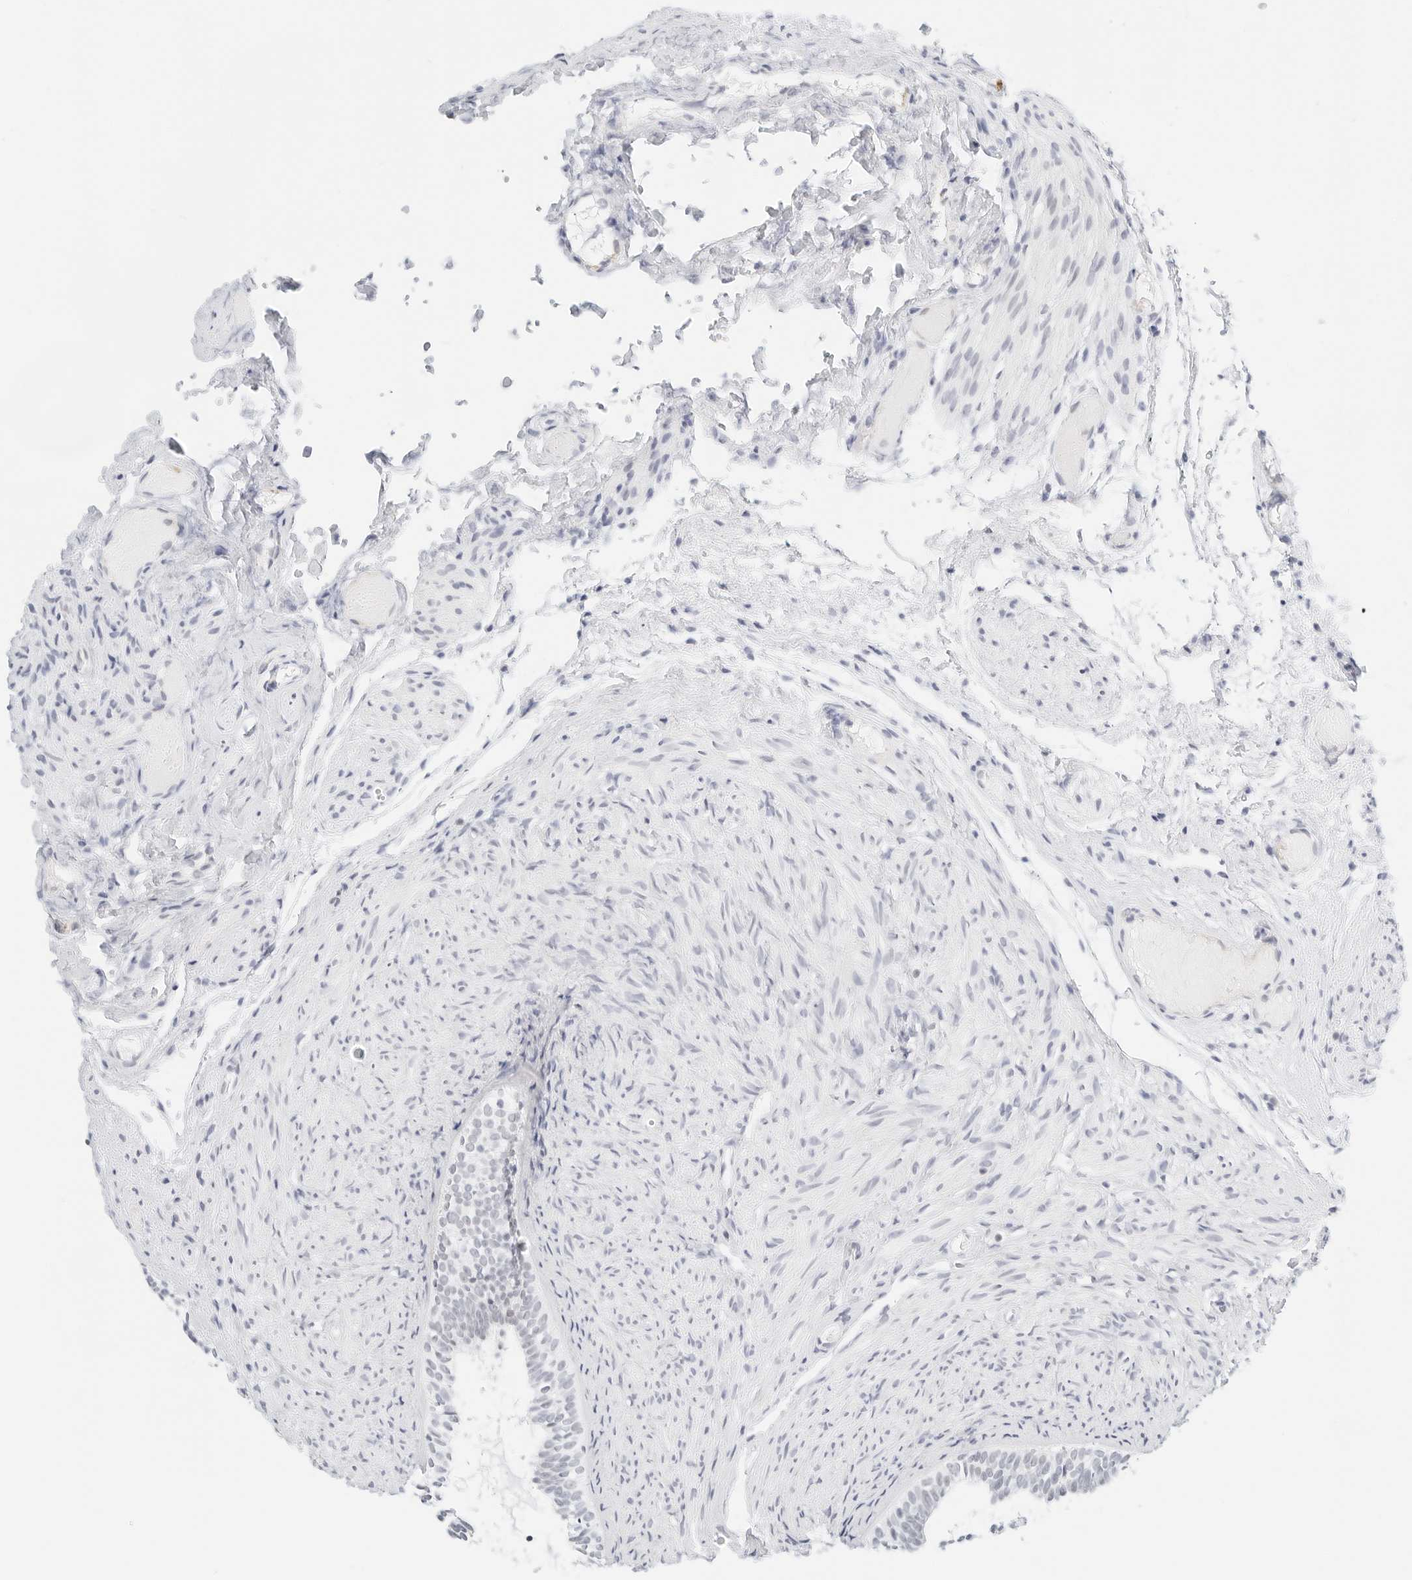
{"staining": {"intensity": "negative", "quantity": "none", "location": "none"}, "tissue": "epididymis", "cell_type": "Glandular cells", "image_type": "normal", "snomed": [{"axis": "morphology", "description": "Normal tissue, NOS"}, {"axis": "topography", "description": "Epididymis"}], "caption": "Immunohistochemistry (IHC) micrograph of normal epididymis: epididymis stained with DAB shows no significant protein staining in glandular cells.", "gene": "CD22", "patient": {"sex": "male", "age": 5}}